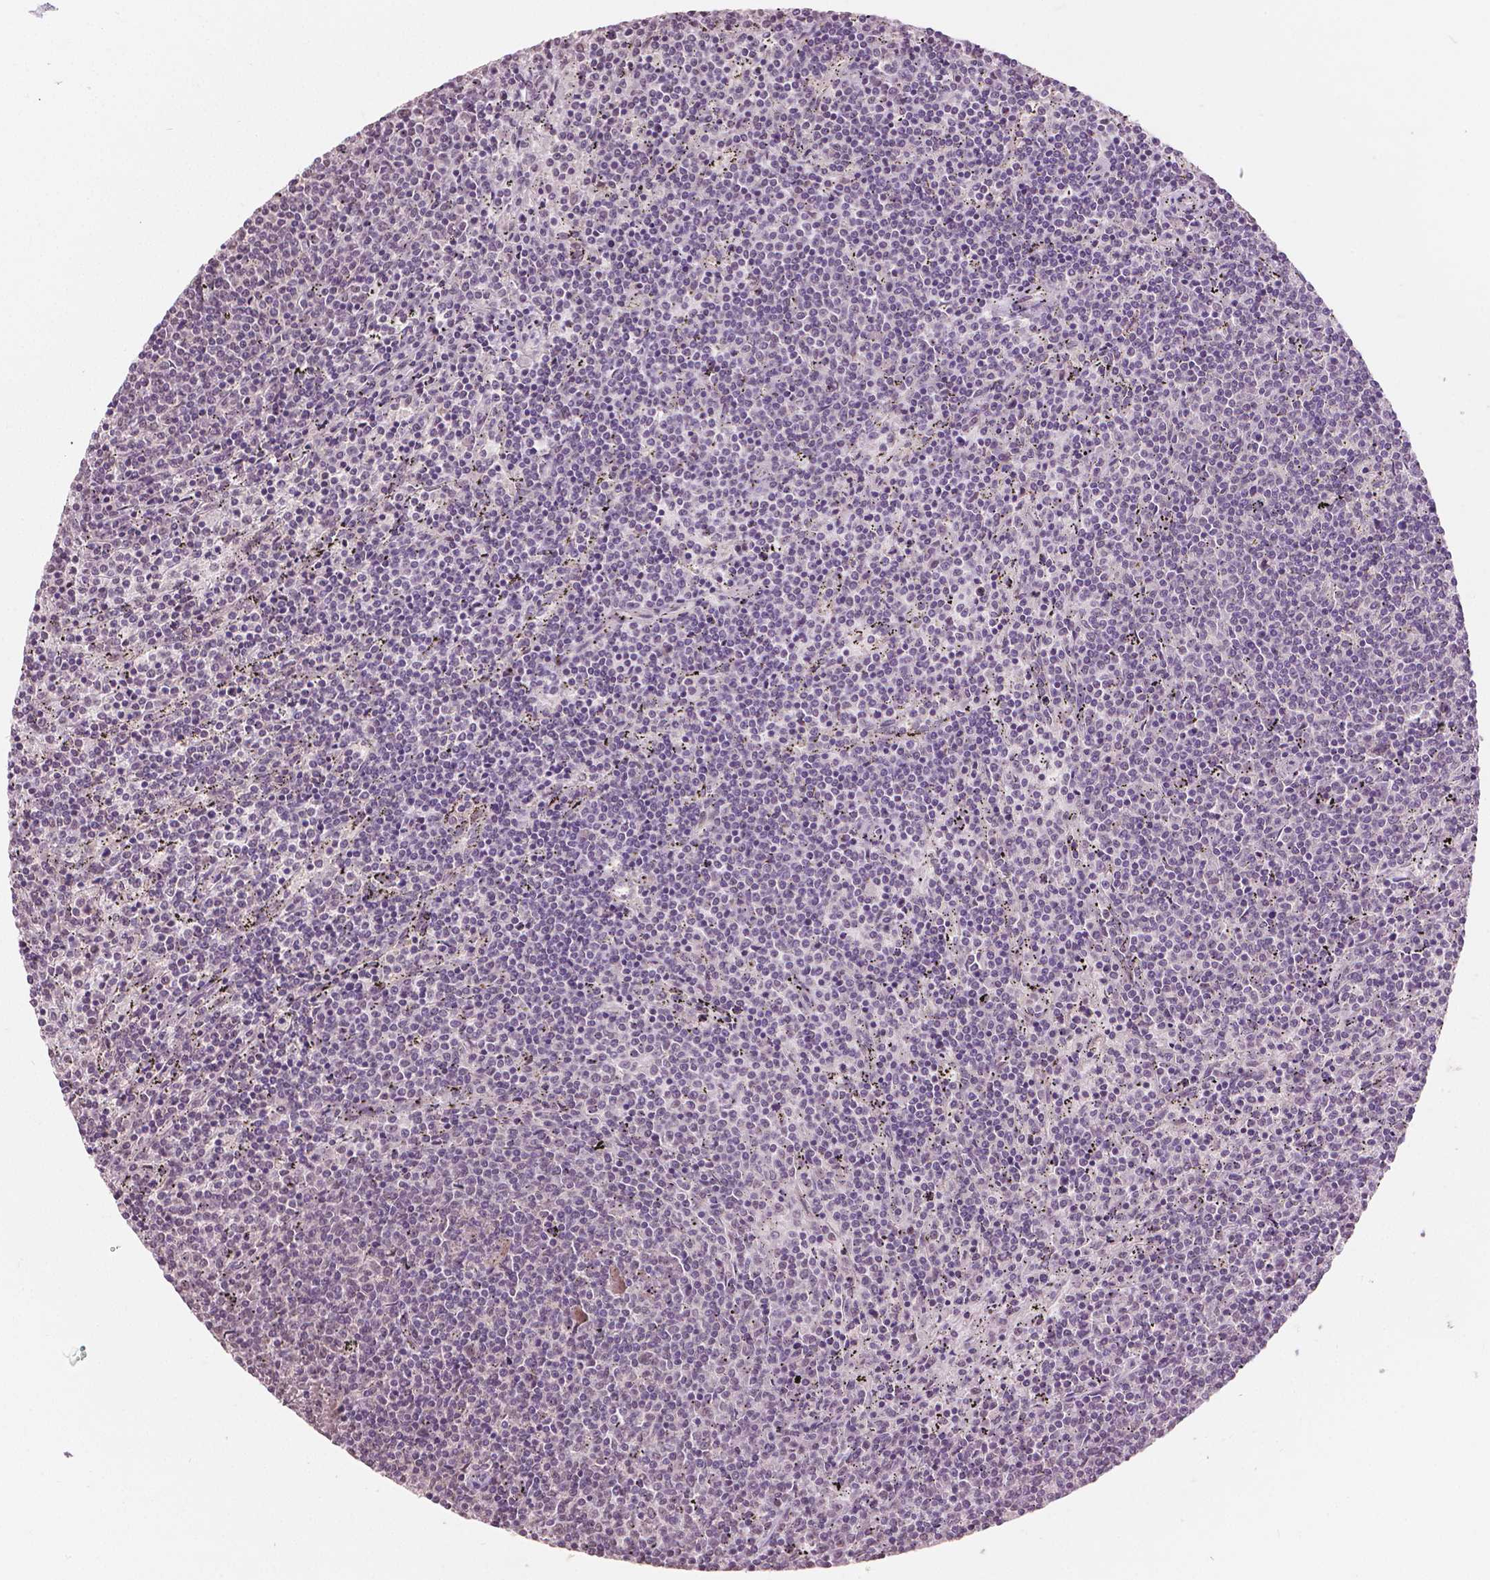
{"staining": {"intensity": "negative", "quantity": "none", "location": "none"}, "tissue": "lymphoma", "cell_type": "Tumor cells", "image_type": "cancer", "snomed": [{"axis": "morphology", "description": "Malignant lymphoma, non-Hodgkin's type, Low grade"}, {"axis": "topography", "description": "Spleen"}], "caption": "Immunohistochemical staining of lymphoma displays no significant positivity in tumor cells.", "gene": "HOXA10", "patient": {"sex": "female", "age": 50}}